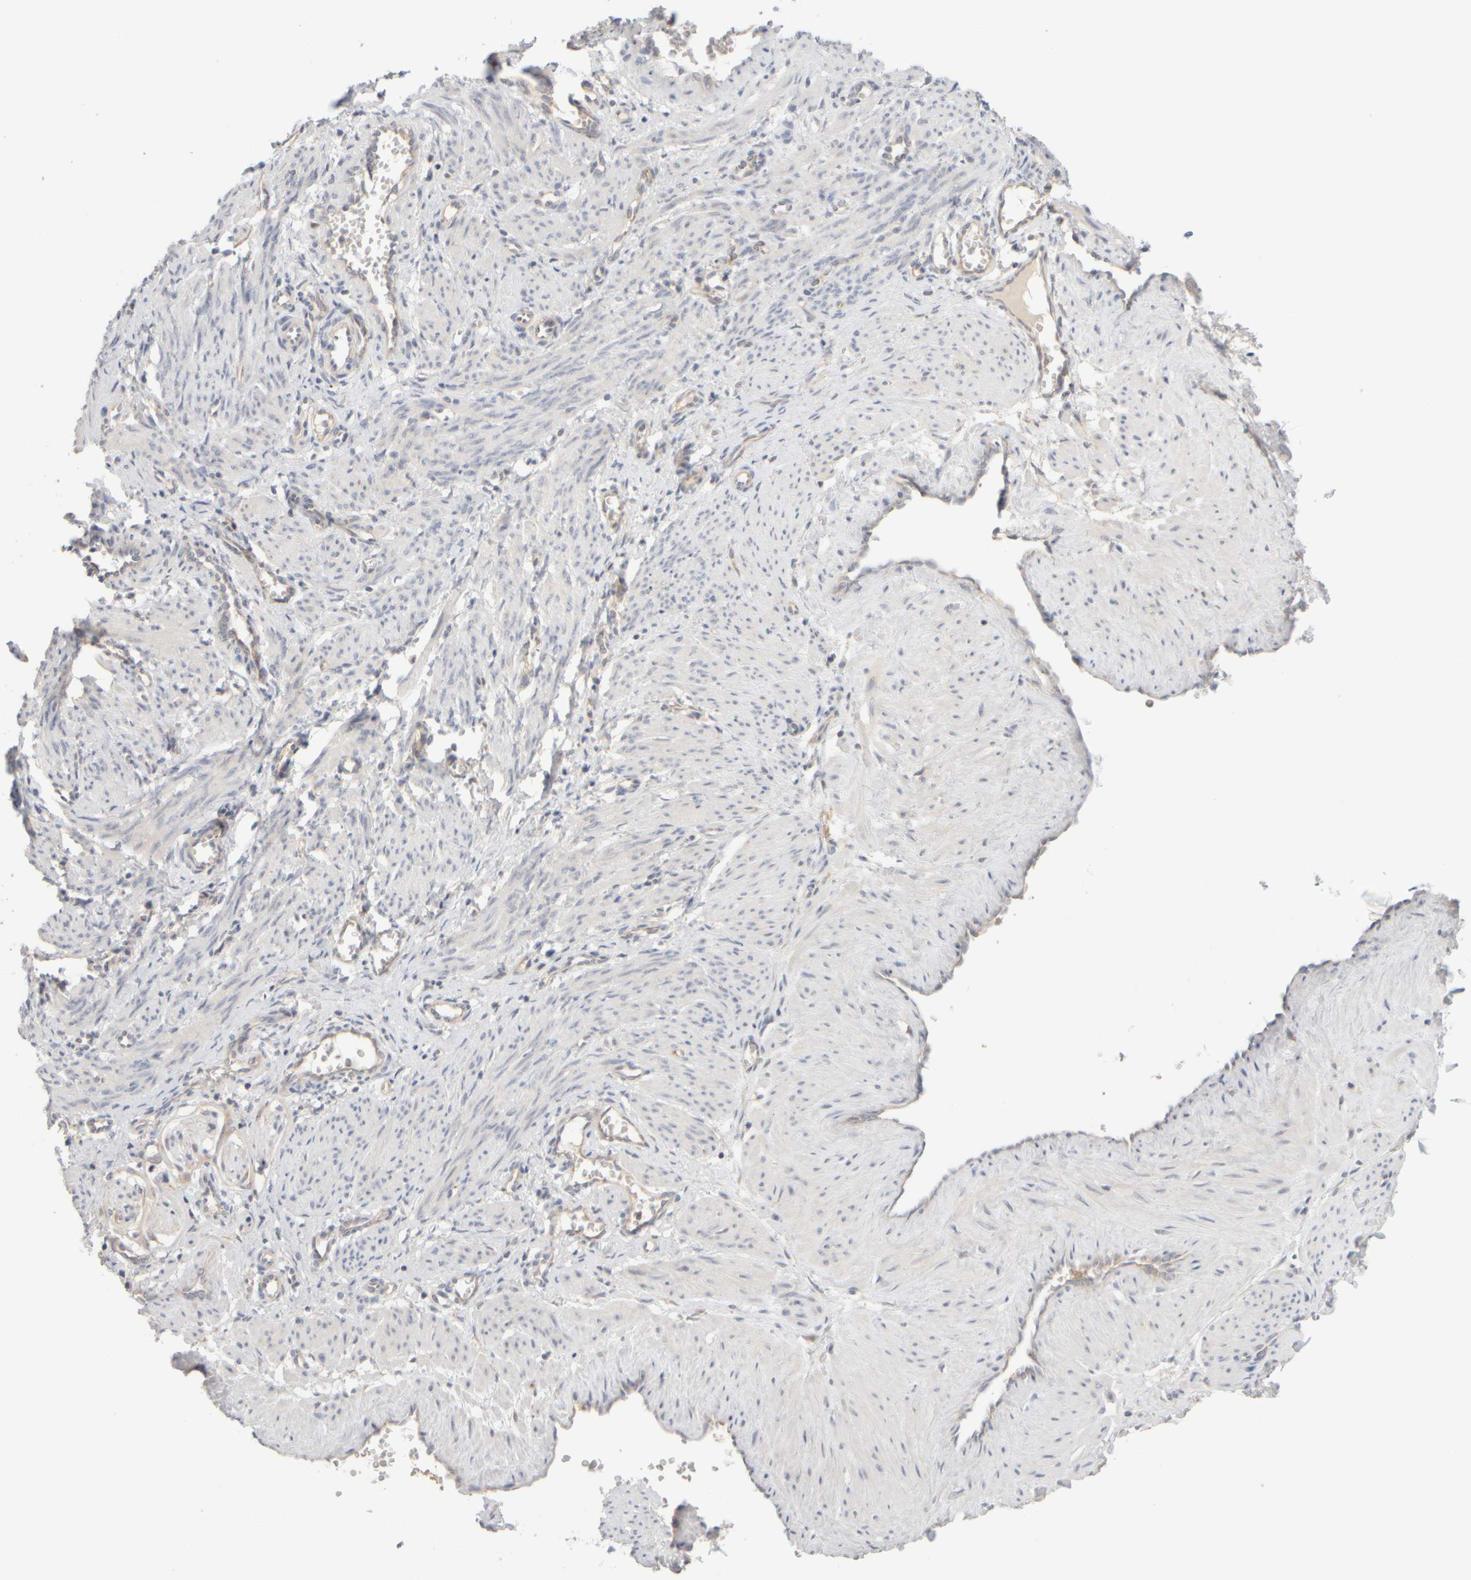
{"staining": {"intensity": "negative", "quantity": "none", "location": "none"}, "tissue": "smooth muscle", "cell_type": "Smooth muscle cells", "image_type": "normal", "snomed": [{"axis": "morphology", "description": "Normal tissue, NOS"}, {"axis": "topography", "description": "Endometrium"}], "caption": "The micrograph reveals no staining of smooth muscle cells in normal smooth muscle.", "gene": "GOPC", "patient": {"sex": "female", "age": 33}}